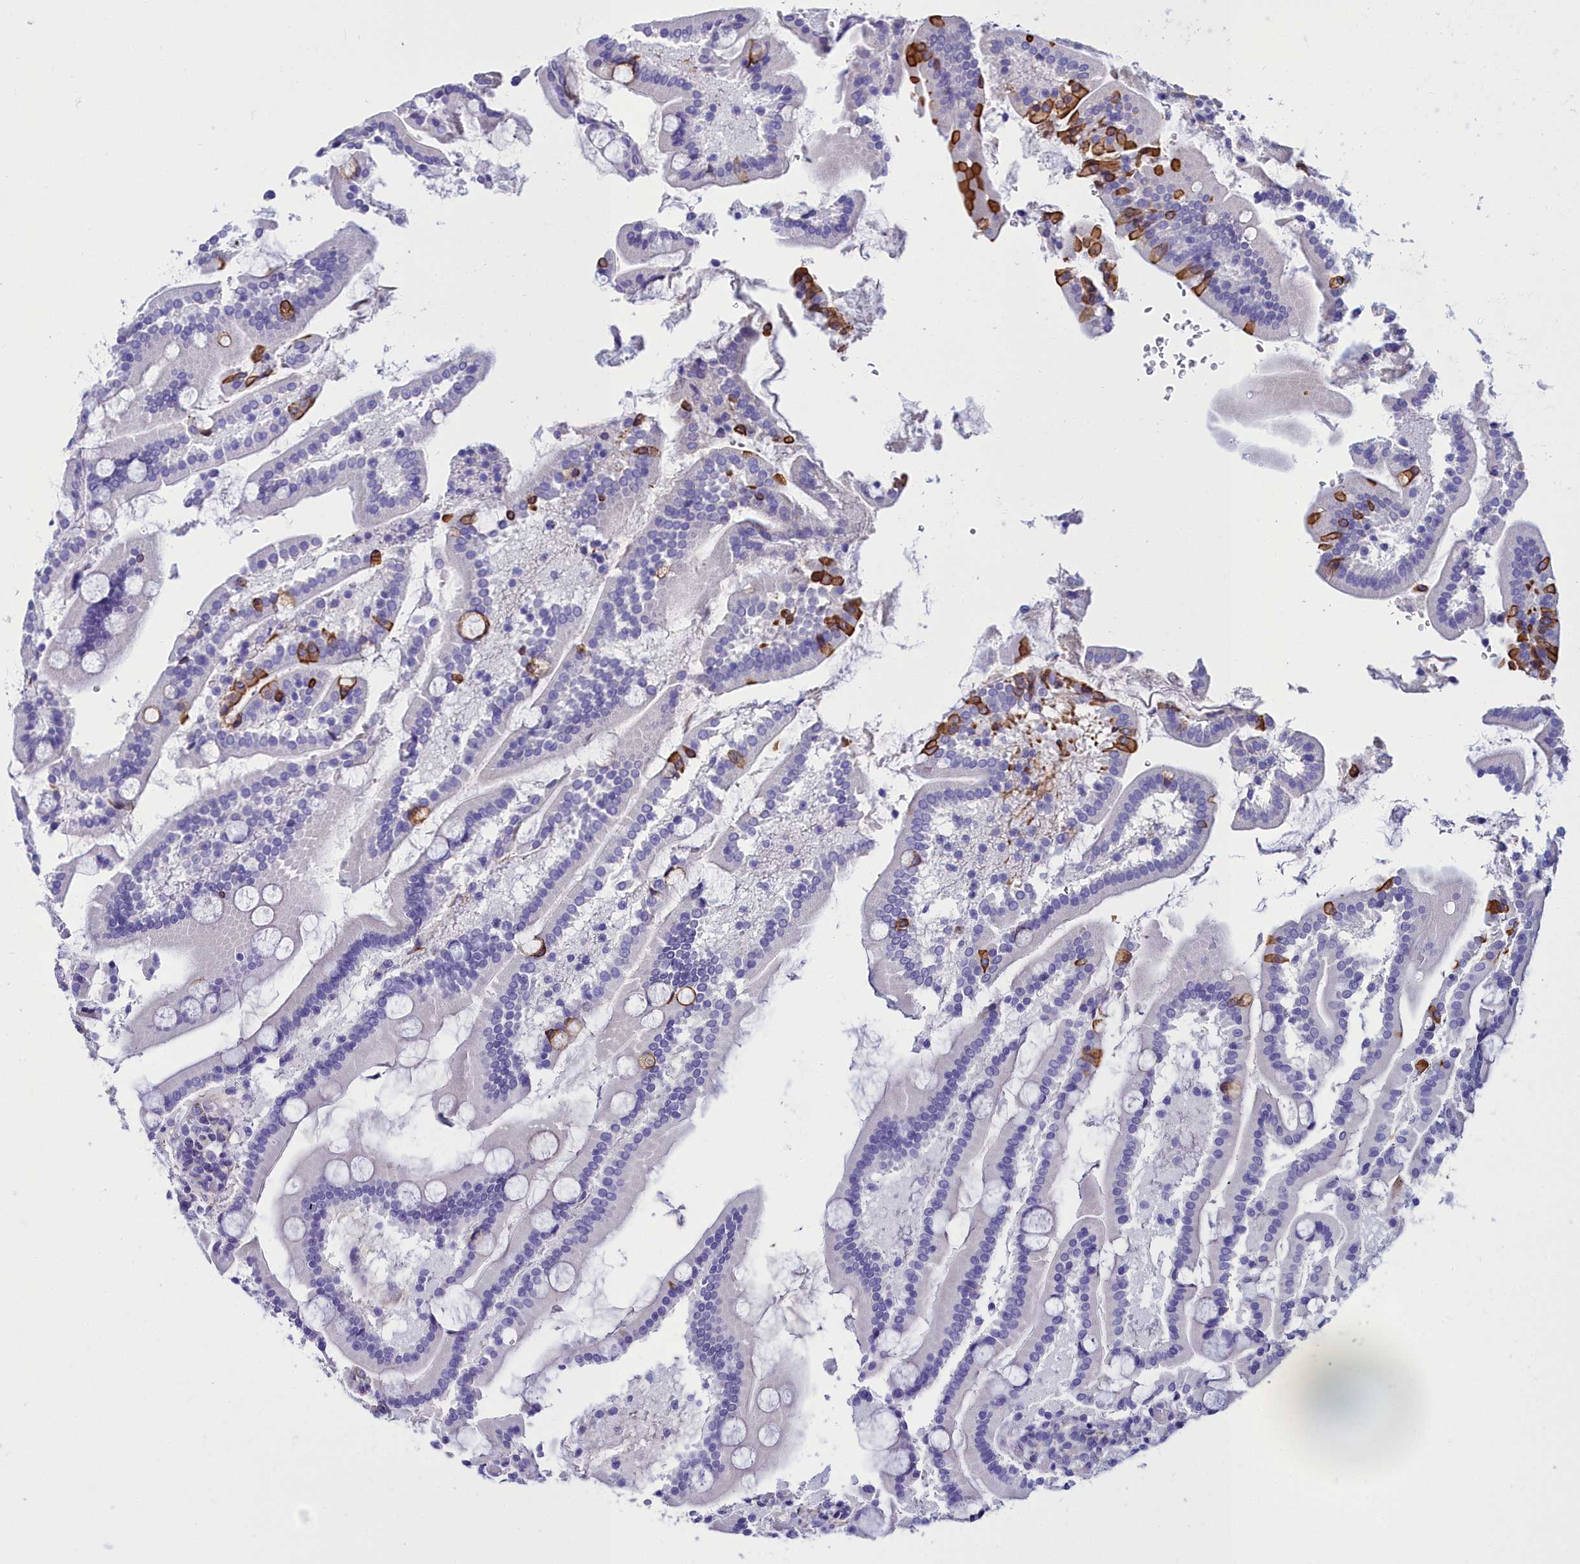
{"staining": {"intensity": "strong", "quantity": "<25%", "location": "cytoplasmic/membranous"}, "tissue": "duodenum", "cell_type": "Glandular cells", "image_type": "normal", "snomed": [{"axis": "morphology", "description": "Normal tissue, NOS"}, {"axis": "topography", "description": "Duodenum"}], "caption": "The immunohistochemical stain shows strong cytoplasmic/membranous staining in glandular cells of unremarkable duodenum.", "gene": "ELAPOR2", "patient": {"sex": "male", "age": 55}}